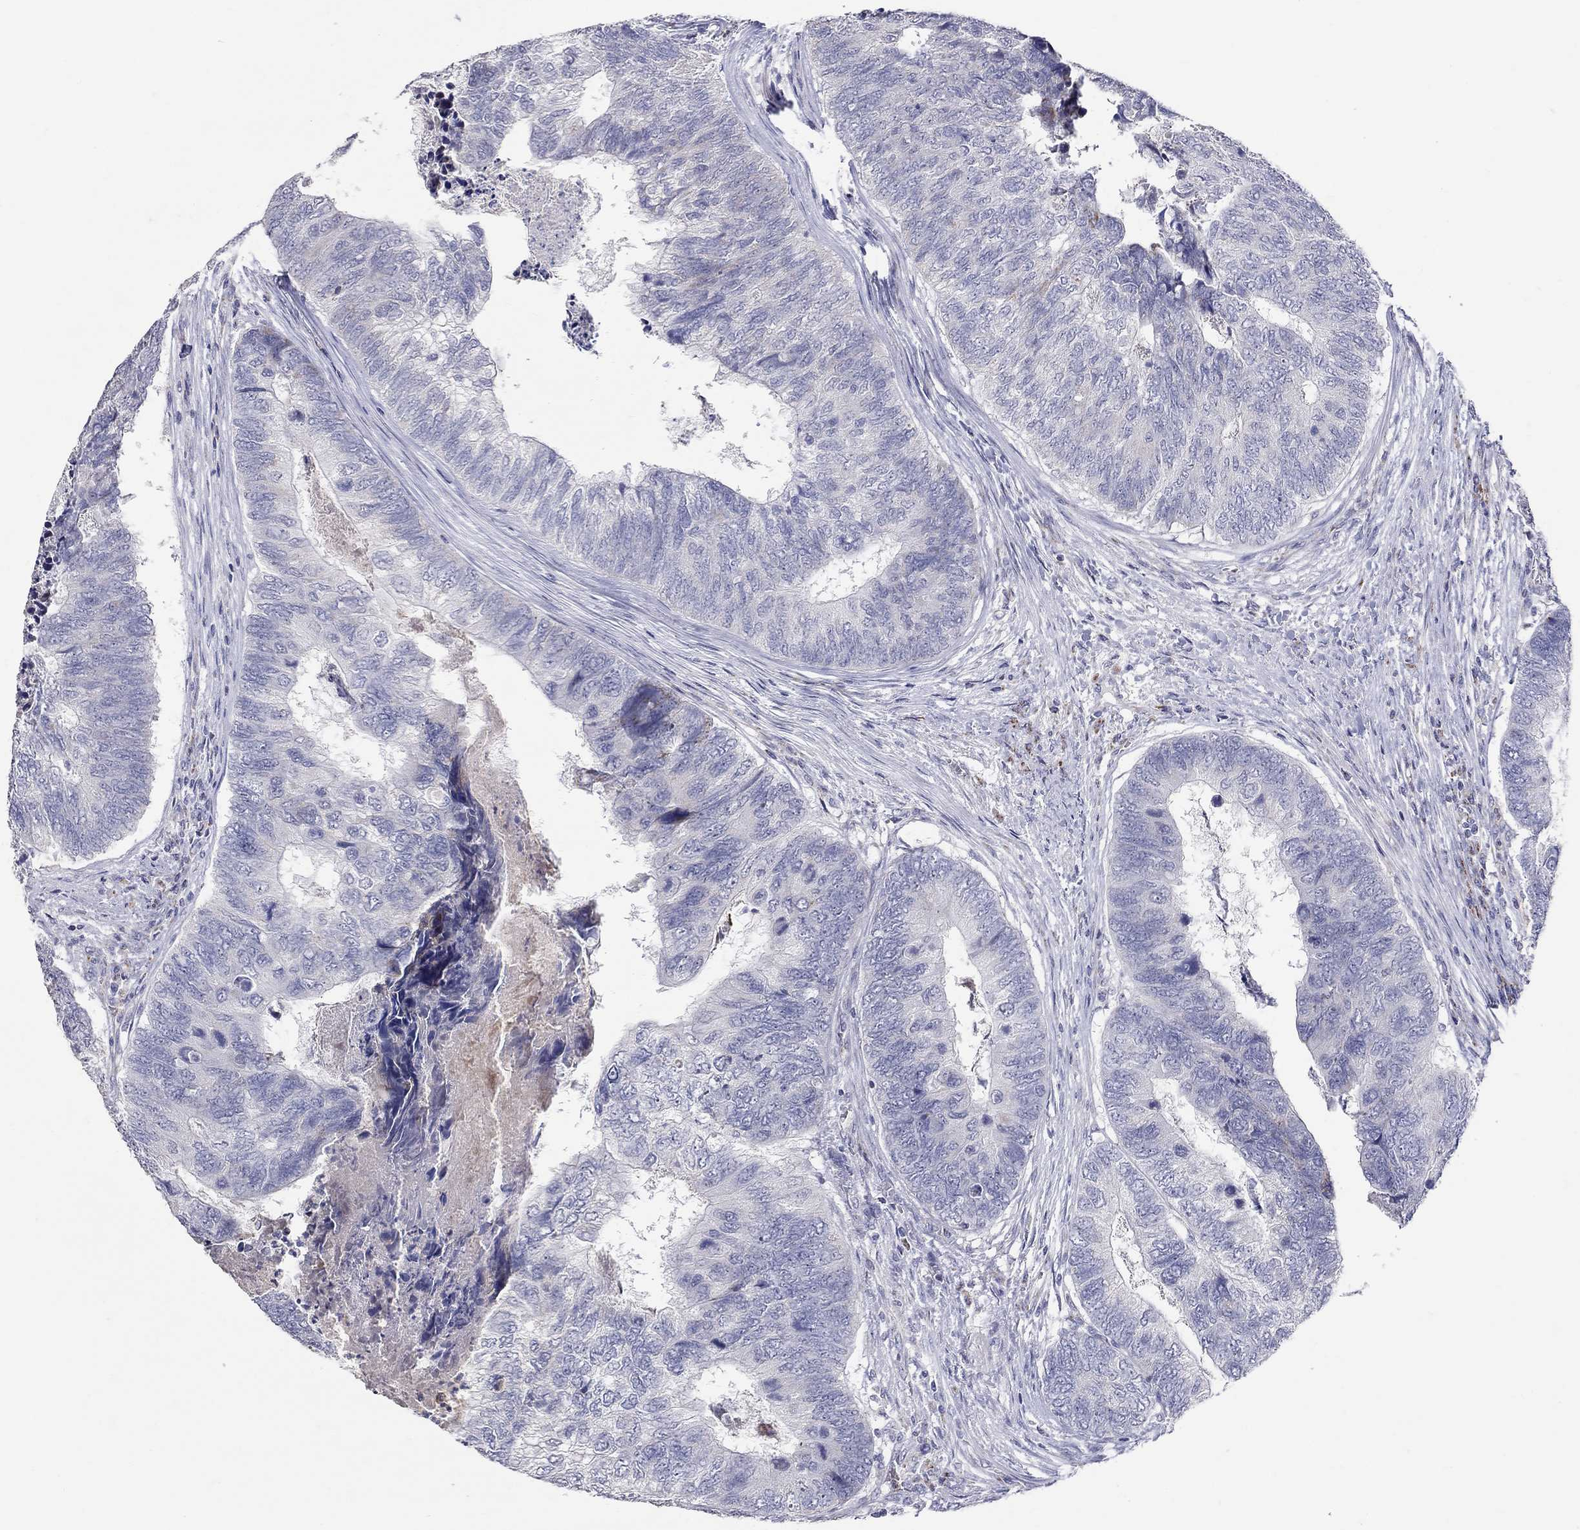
{"staining": {"intensity": "negative", "quantity": "none", "location": "none"}, "tissue": "colorectal cancer", "cell_type": "Tumor cells", "image_type": "cancer", "snomed": [{"axis": "morphology", "description": "Adenocarcinoma, NOS"}, {"axis": "topography", "description": "Colon"}], "caption": "Histopathology image shows no protein staining in tumor cells of colorectal cancer tissue.", "gene": "HMX2", "patient": {"sex": "female", "age": 67}}